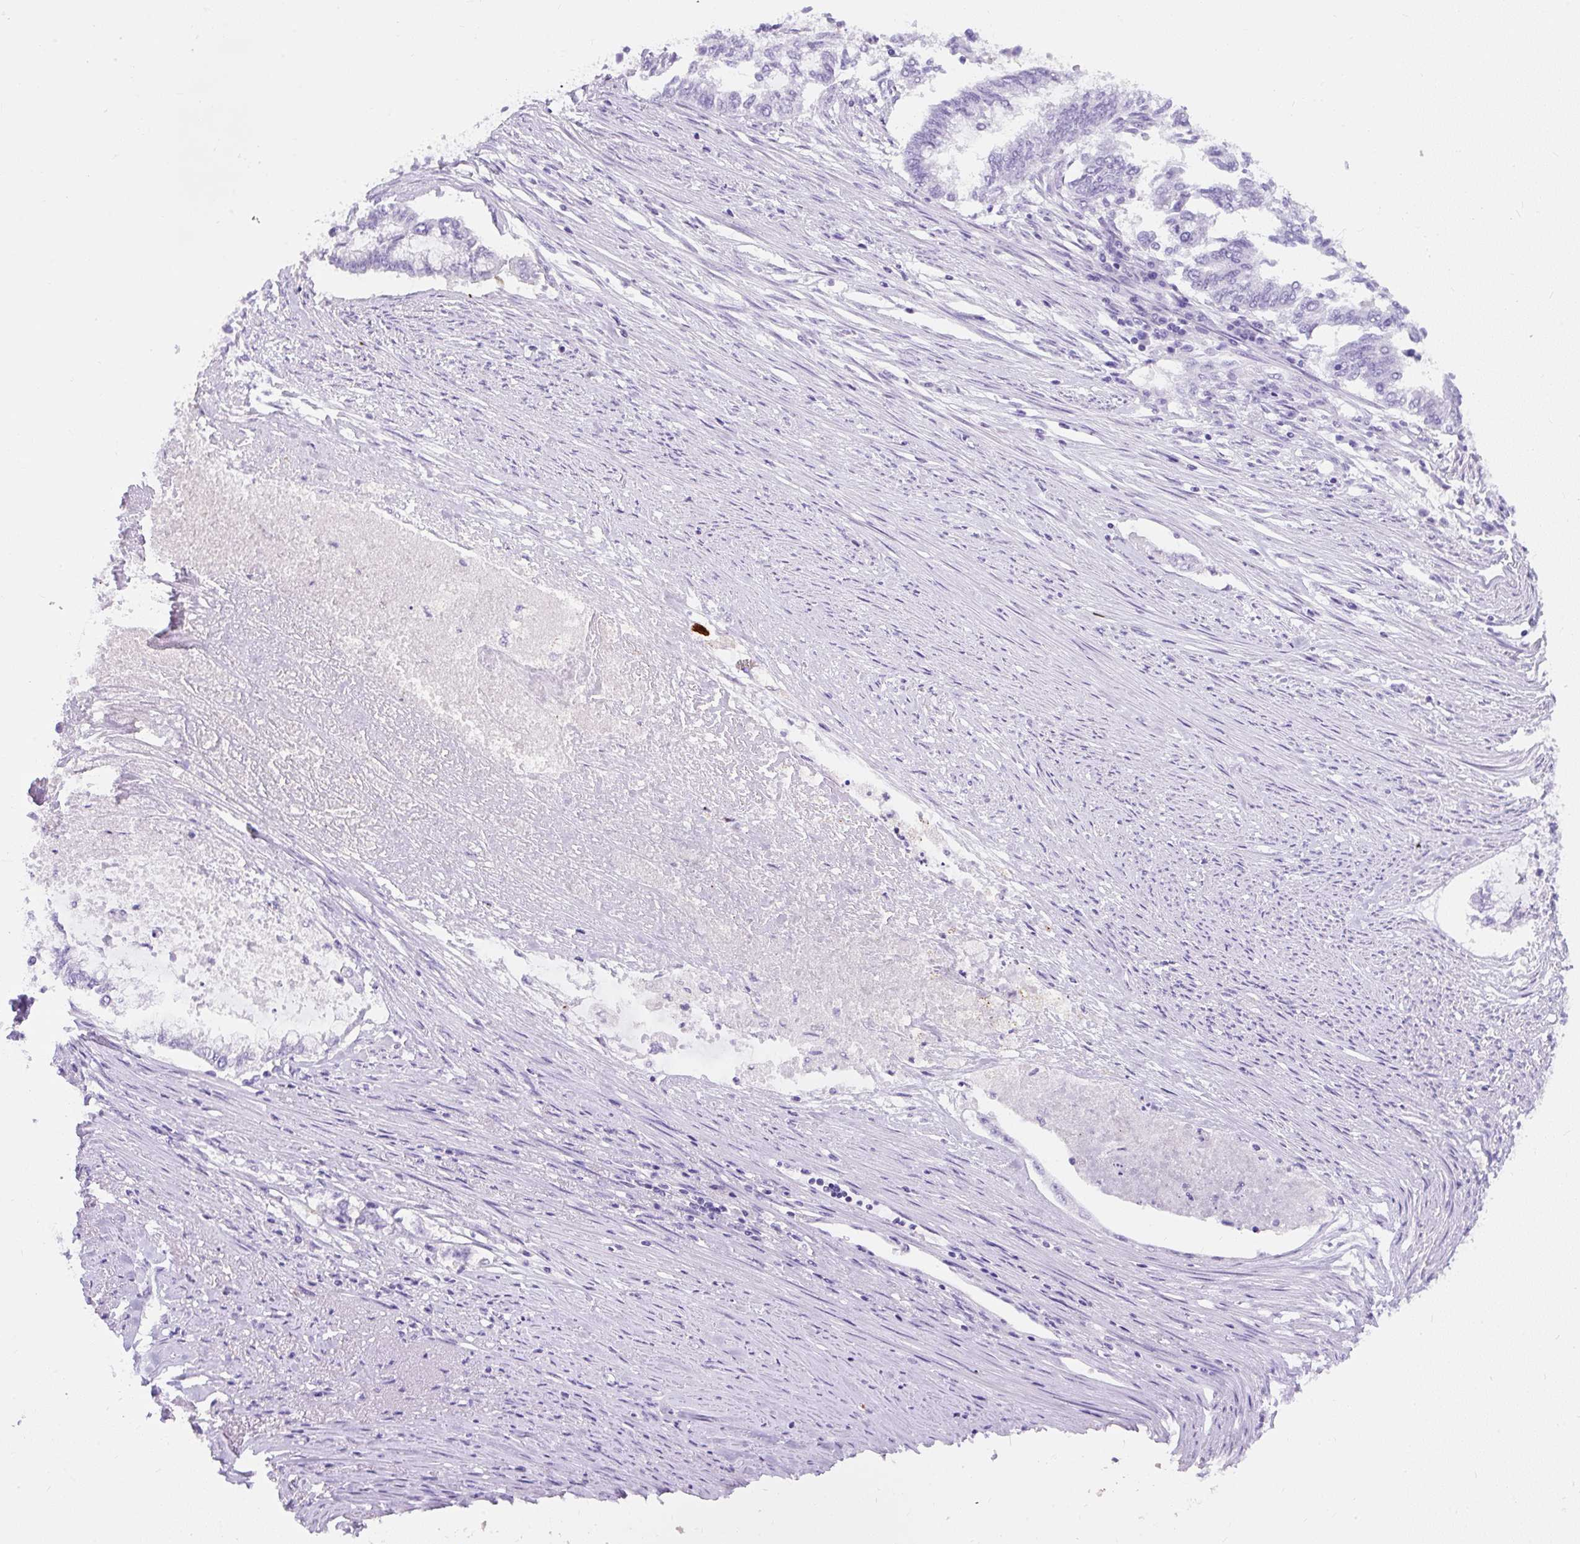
{"staining": {"intensity": "negative", "quantity": "none", "location": "none"}, "tissue": "endometrial cancer", "cell_type": "Tumor cells", "image_type": "cancer", "snomed": [{"axis": "morphology", "description": "Adenocarcinoma, NOS"}, {"axis": "topography", "description": "Endometrium"}], "caption": "Tumor cells show no significant protein positivity in endometrial cancer (adenocarcinoma). (Stains: DAB immunohistochemistry with hematoxylin counter stain, Microscopy: brightfield microscopy at high magnification).", "gene": "APOC4-APOC2", "patient": {"sex": "female", "age": 79}}